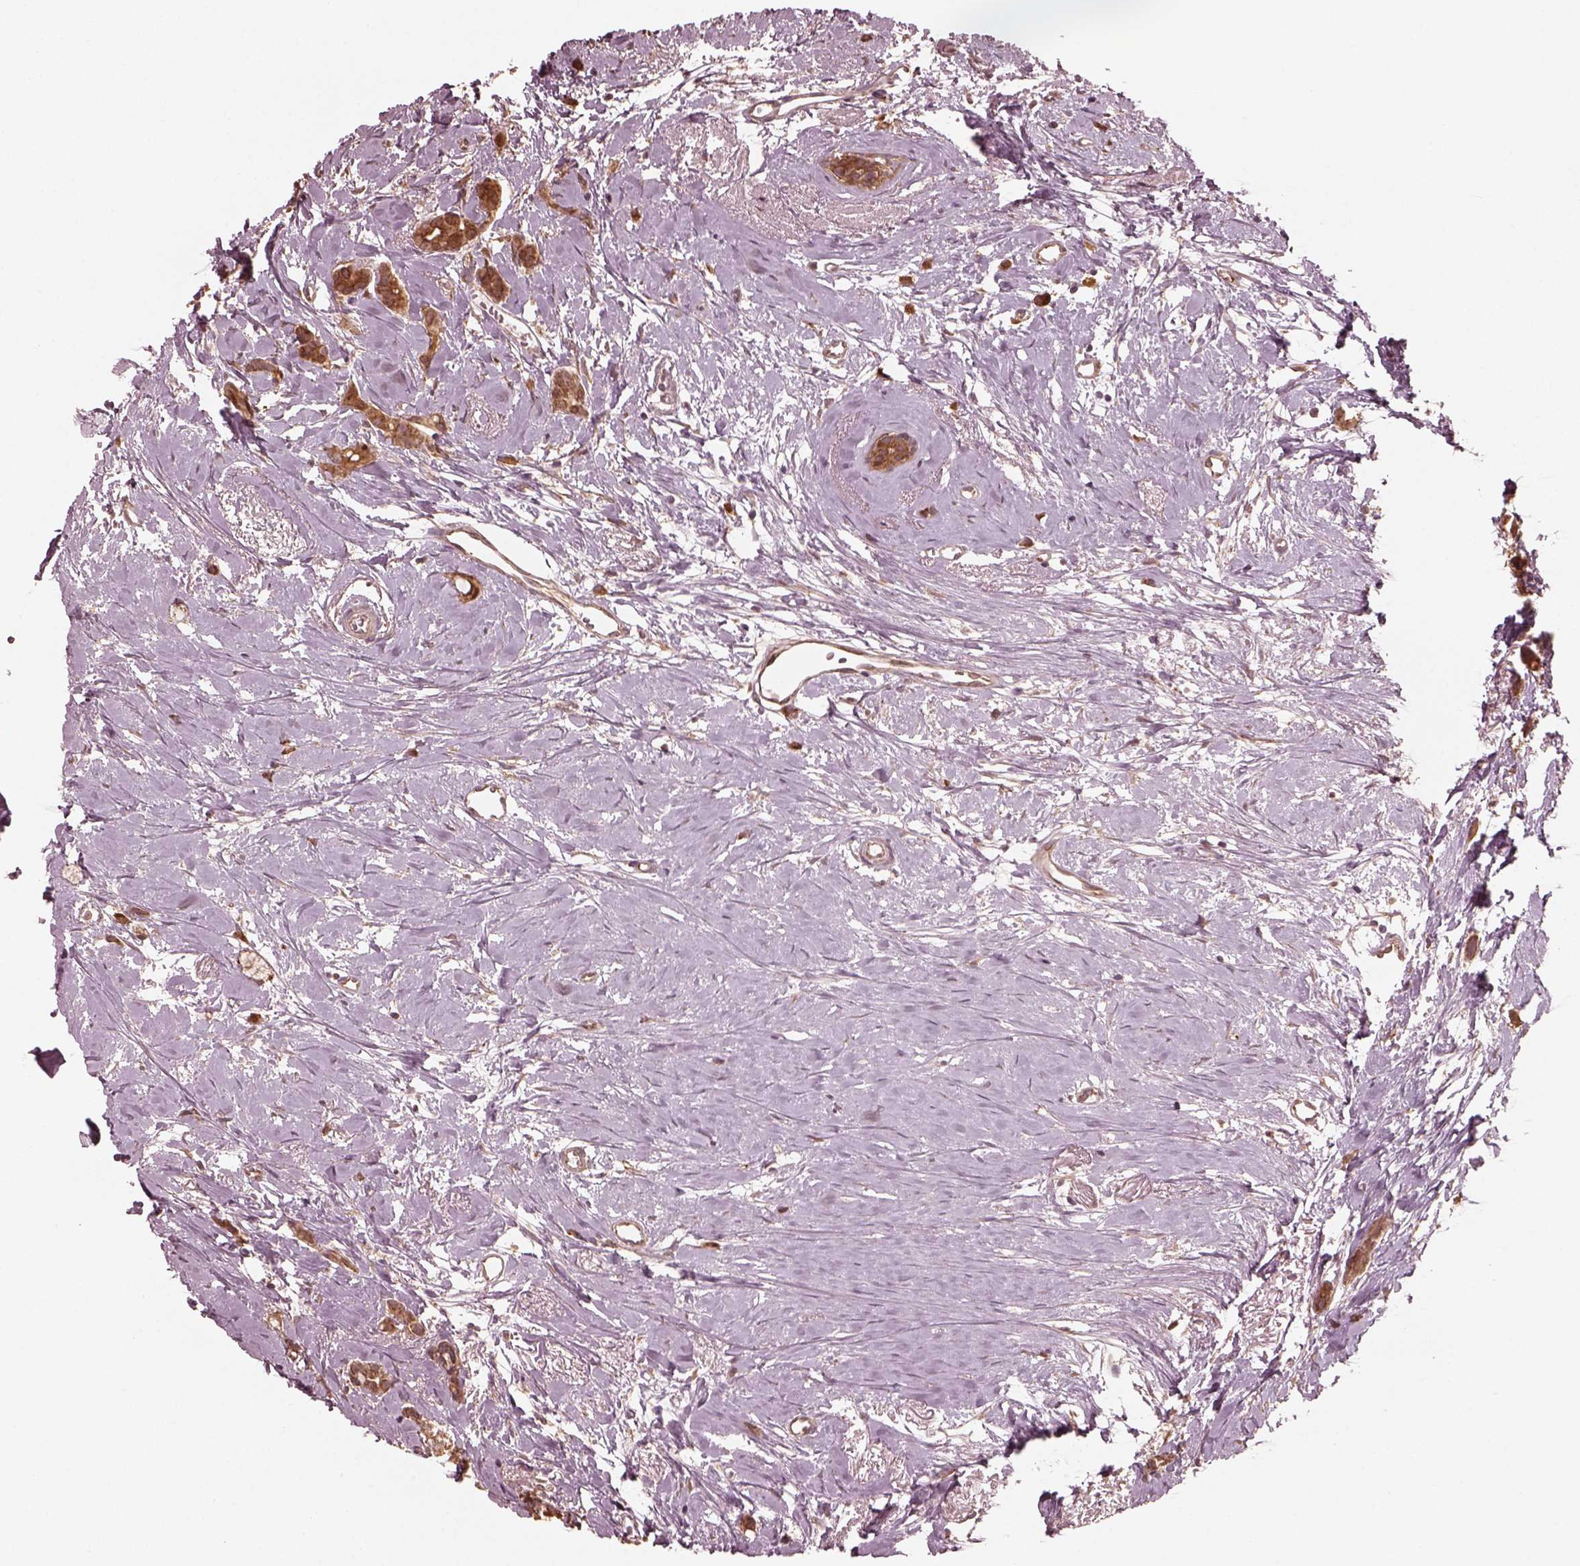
{"staining": {"intensity": "strong", "quantity": ">75%", "location": "cytoplasmic/membranous"}, "tissue": "breast cancer", "cell_type": "Tumor cells", "image_type": "cancer", "snomed": [{"axis": "morphology", "description": "Duct carcinoma"}, {"axis": "topography", "description": "Breast"}], "caption": "Immunohistochemistry (IHC) (DAB (3,3'-diaminobenzidine)) staining of breast intraductal carcinoma reveals strong cytoplasmic/membranous protein positivity in approximately >75% of tumor cells.", "gene": "FAF2", "patient": {"sex": "female", "age": 40}}